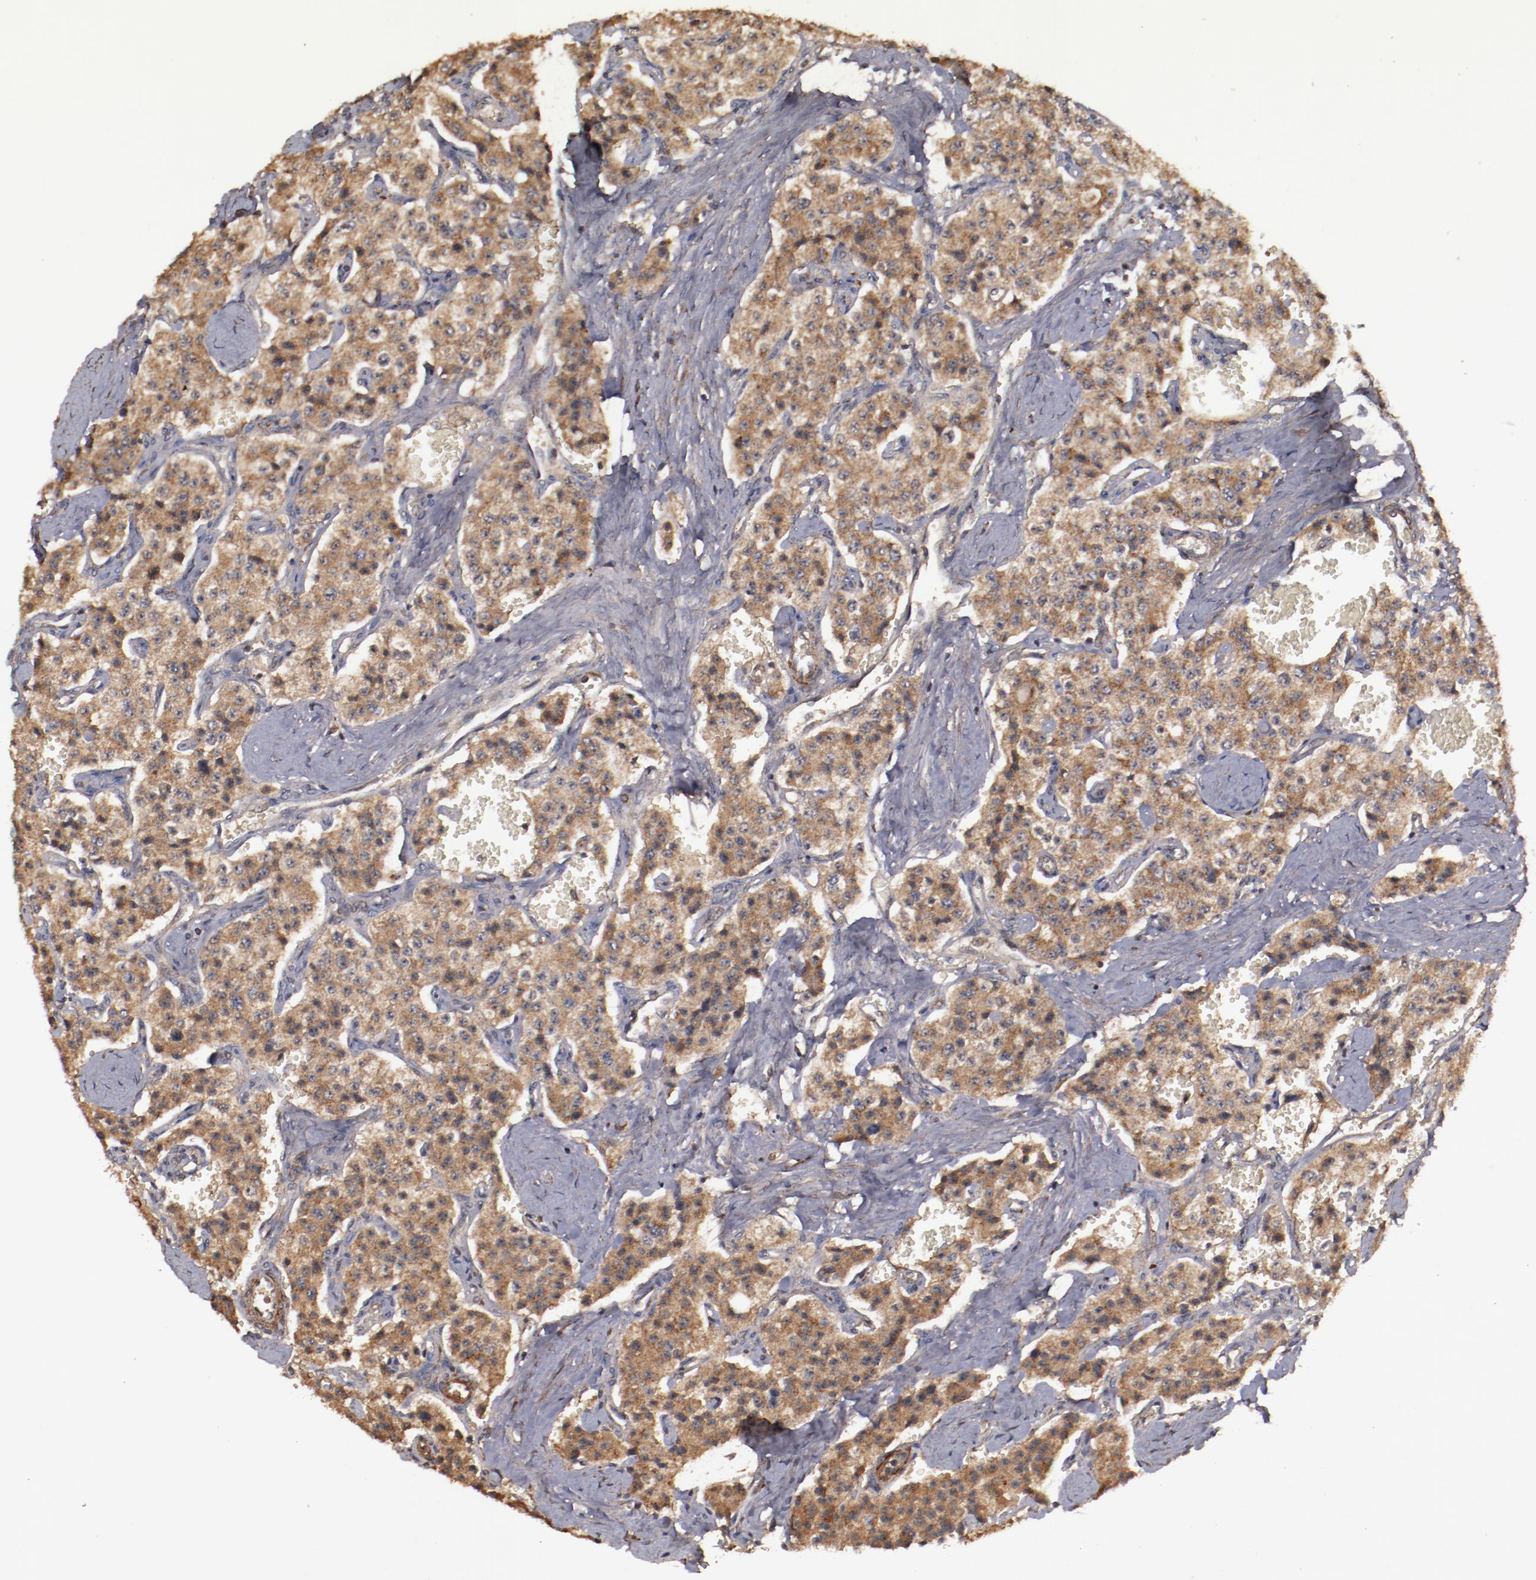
{"staining": {"intensity": "moderate", "quantity": ">75%", "location": "cytoplasmic/membranous"}, "tissue": "carcinoid", "cell_type": "Tumor cells", "image_type": "cancer", "snomed": [{"axis": "morphology", "description": "Carcinoid, malignant, NOS"}, {"axis": "topography", "description": "Small intestine"}], "caption": "Protein staining exhibits moderate cytoplasmic/membranous expression in approximately >75% of tumor cells in carcinoid (malignant).", "gene": "TXNDC16", "patient": {"sex": "male", "age": 52}}